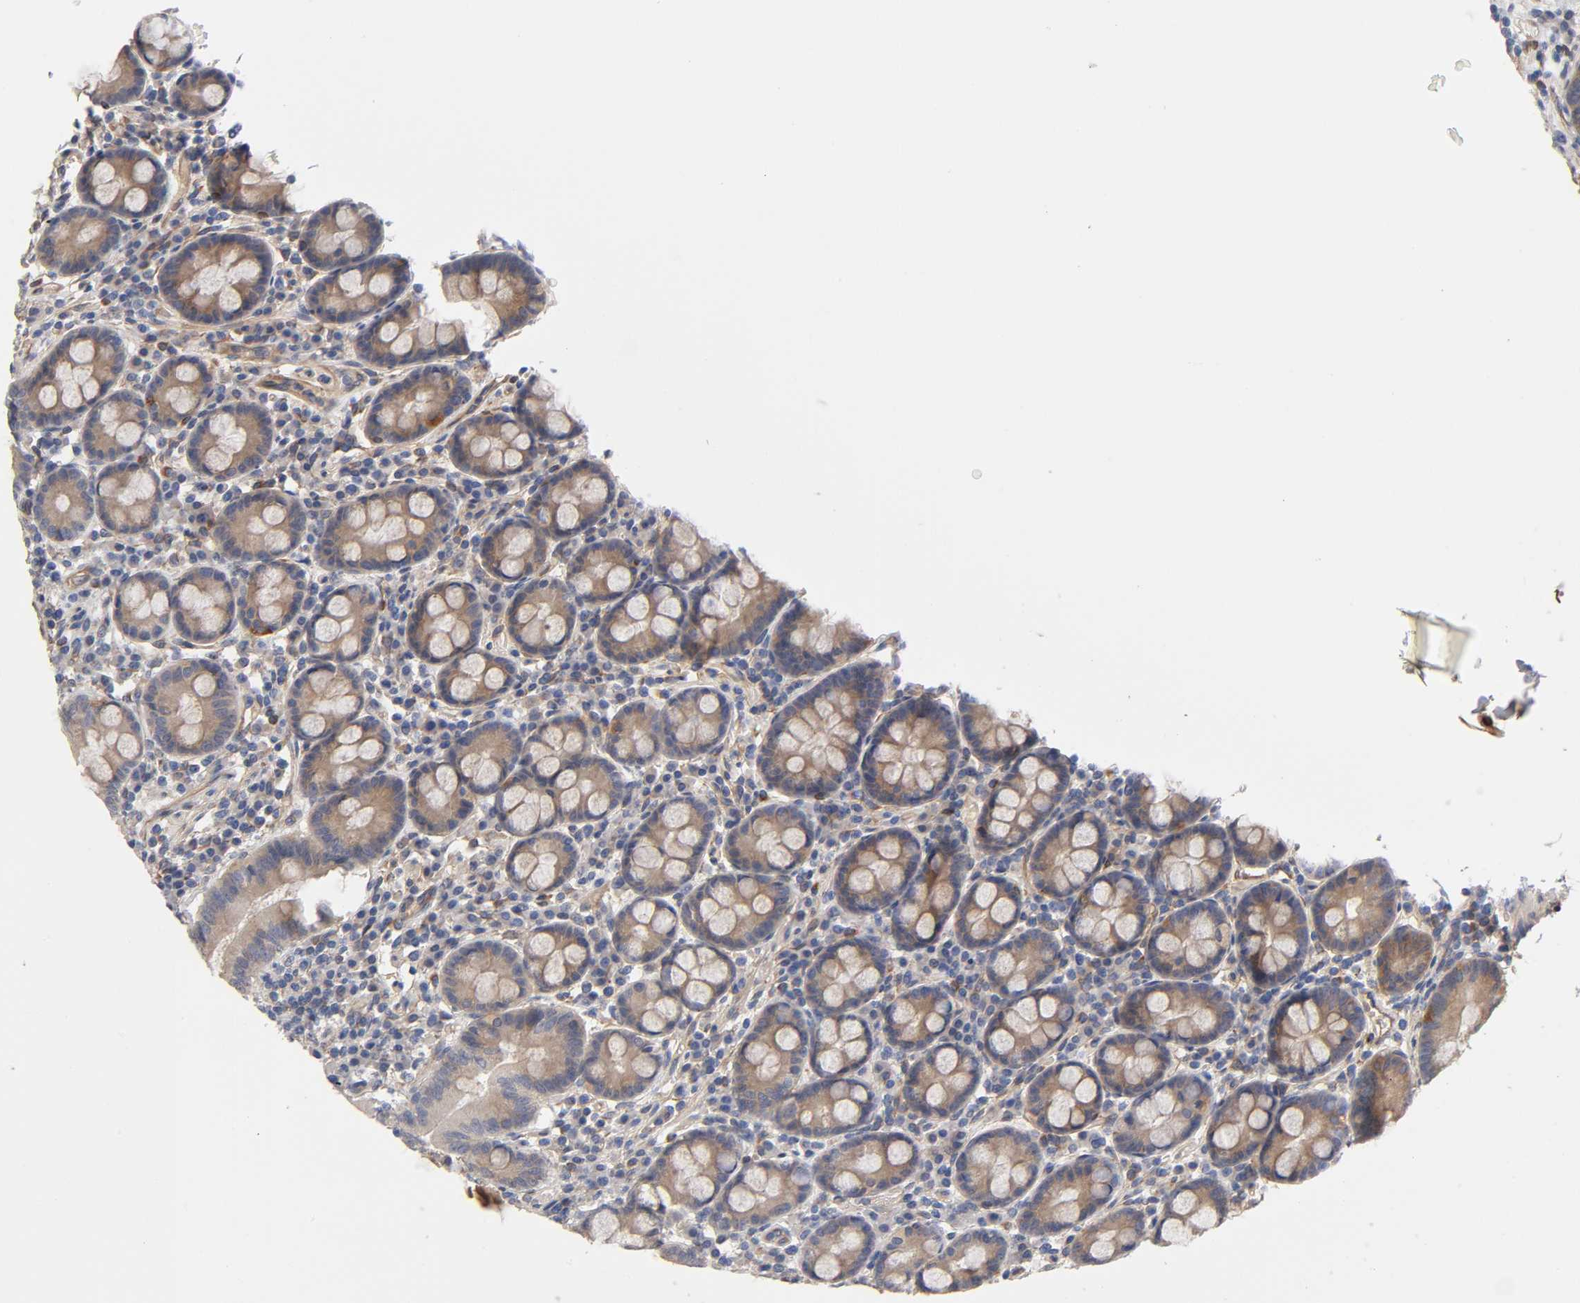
{"staining": {"intensity": "weak", "quantity": ">75%", "location": "cytoplasmic/membranous"}, "tissue": "duodenum", "cell_type": "Glandular cells", "image_type": "normal", "snomed": [{"axis": "morphology", "description": "Normal tissue, NOS"}, {"axis": "topography", "description": "Duodenum"}], "caption": "Duodenum stained with a brown dye reveals weak cytoplasmic/membranous positive staining in approximately >75% of glandular cells.", "gene": "RAB13", "patient": {"sex": "male", "age": 50}}